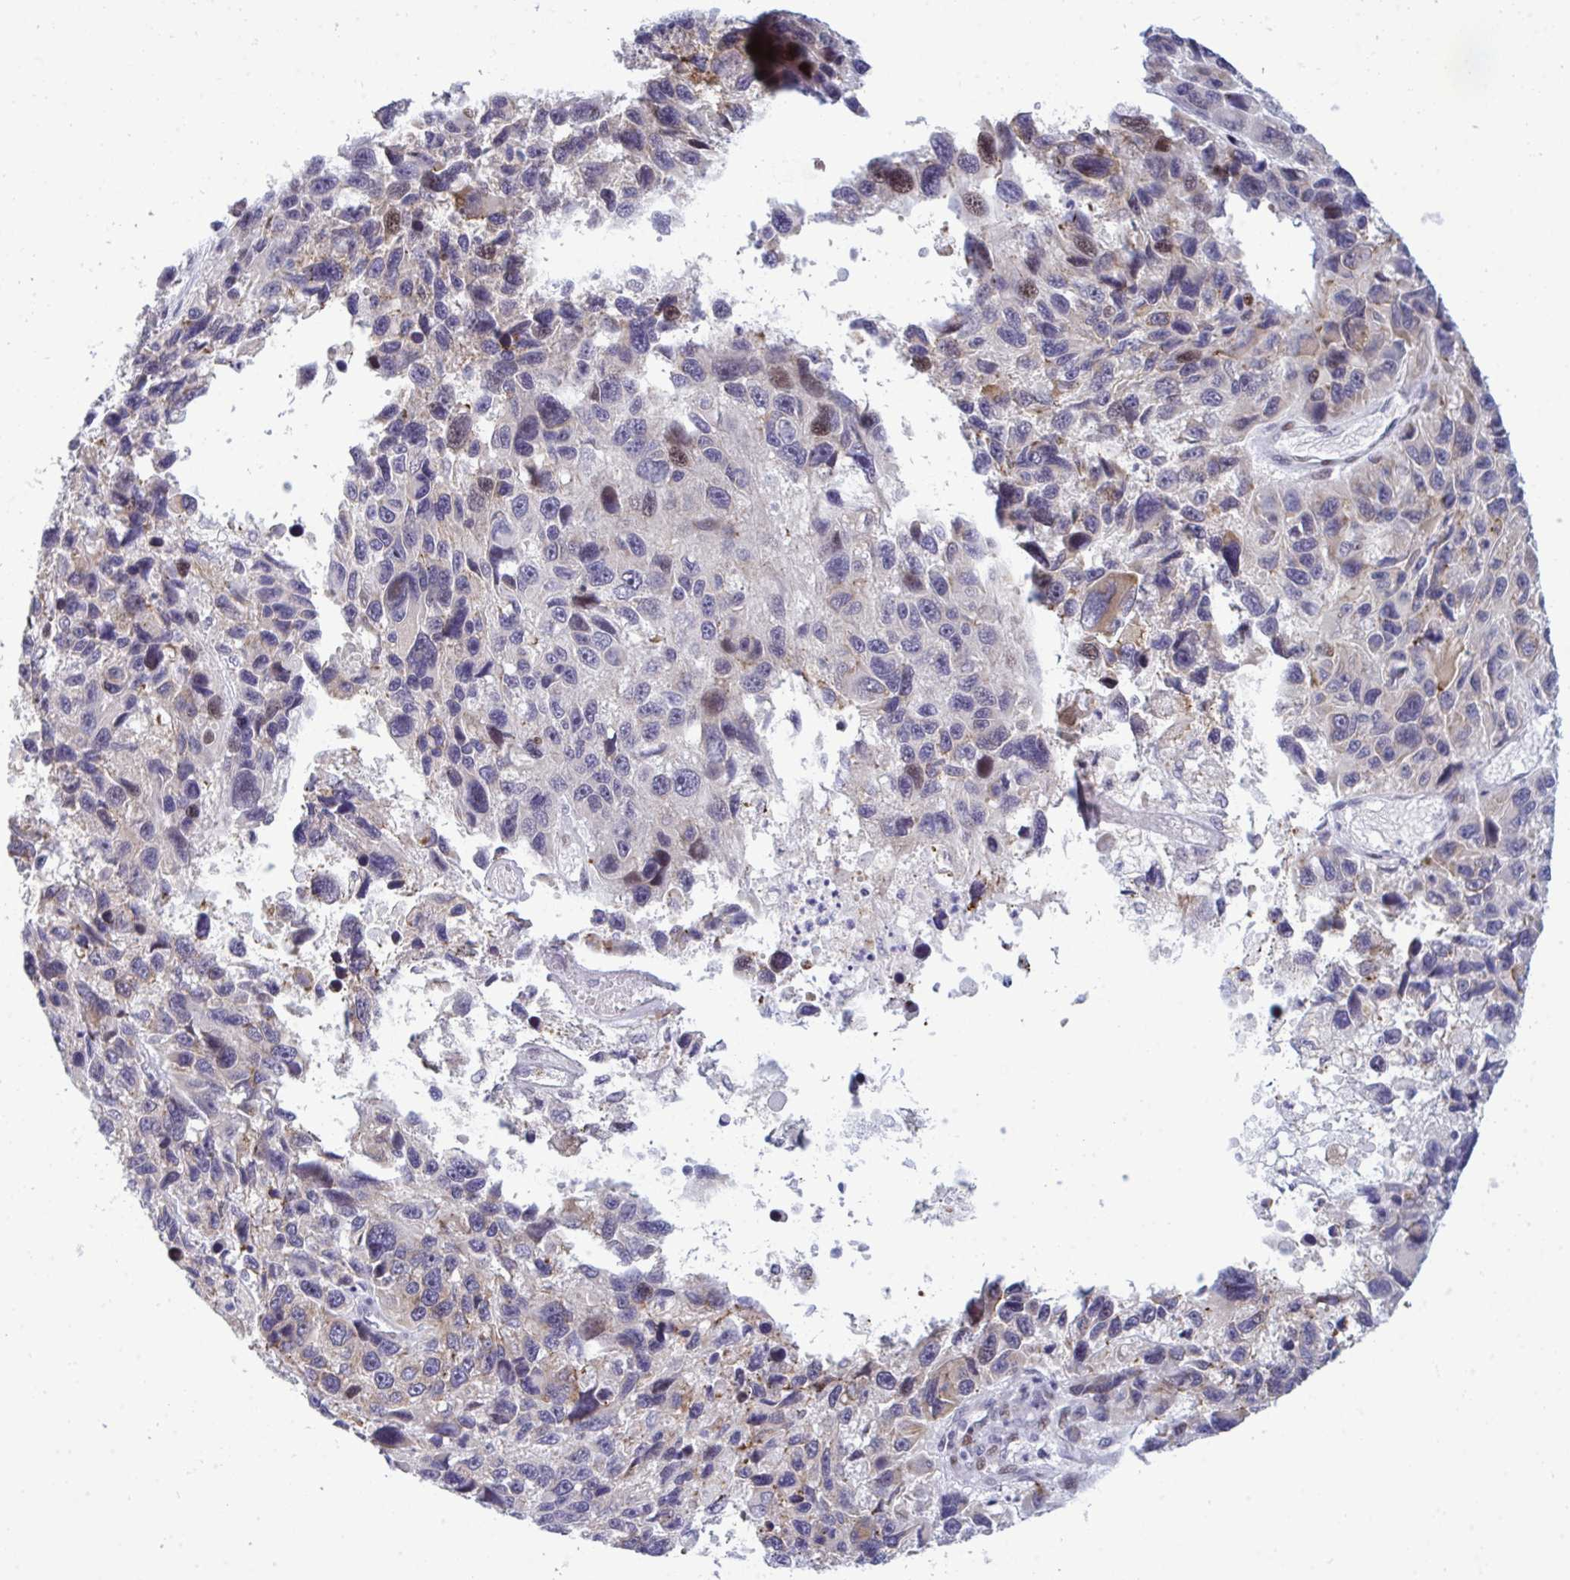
{"staining": {"intensity": "moderate", "quantity": "<25%", "location": "nuclear"}, "tissue": "melanoma", "cell_type": "Tumor cells", "image_type": "cancer", "snomed": [{"axis": "morphology", "description": "Malignant melanoma, NOS"}, {"axis": "topography", "description": "Skin"}], "caption": "A brown stain shows moderate nuclear staining of a protein in malignant melanoma tumor cells.", "gene": "TAB1", "patient": {"sex": "male", "age": 53}}